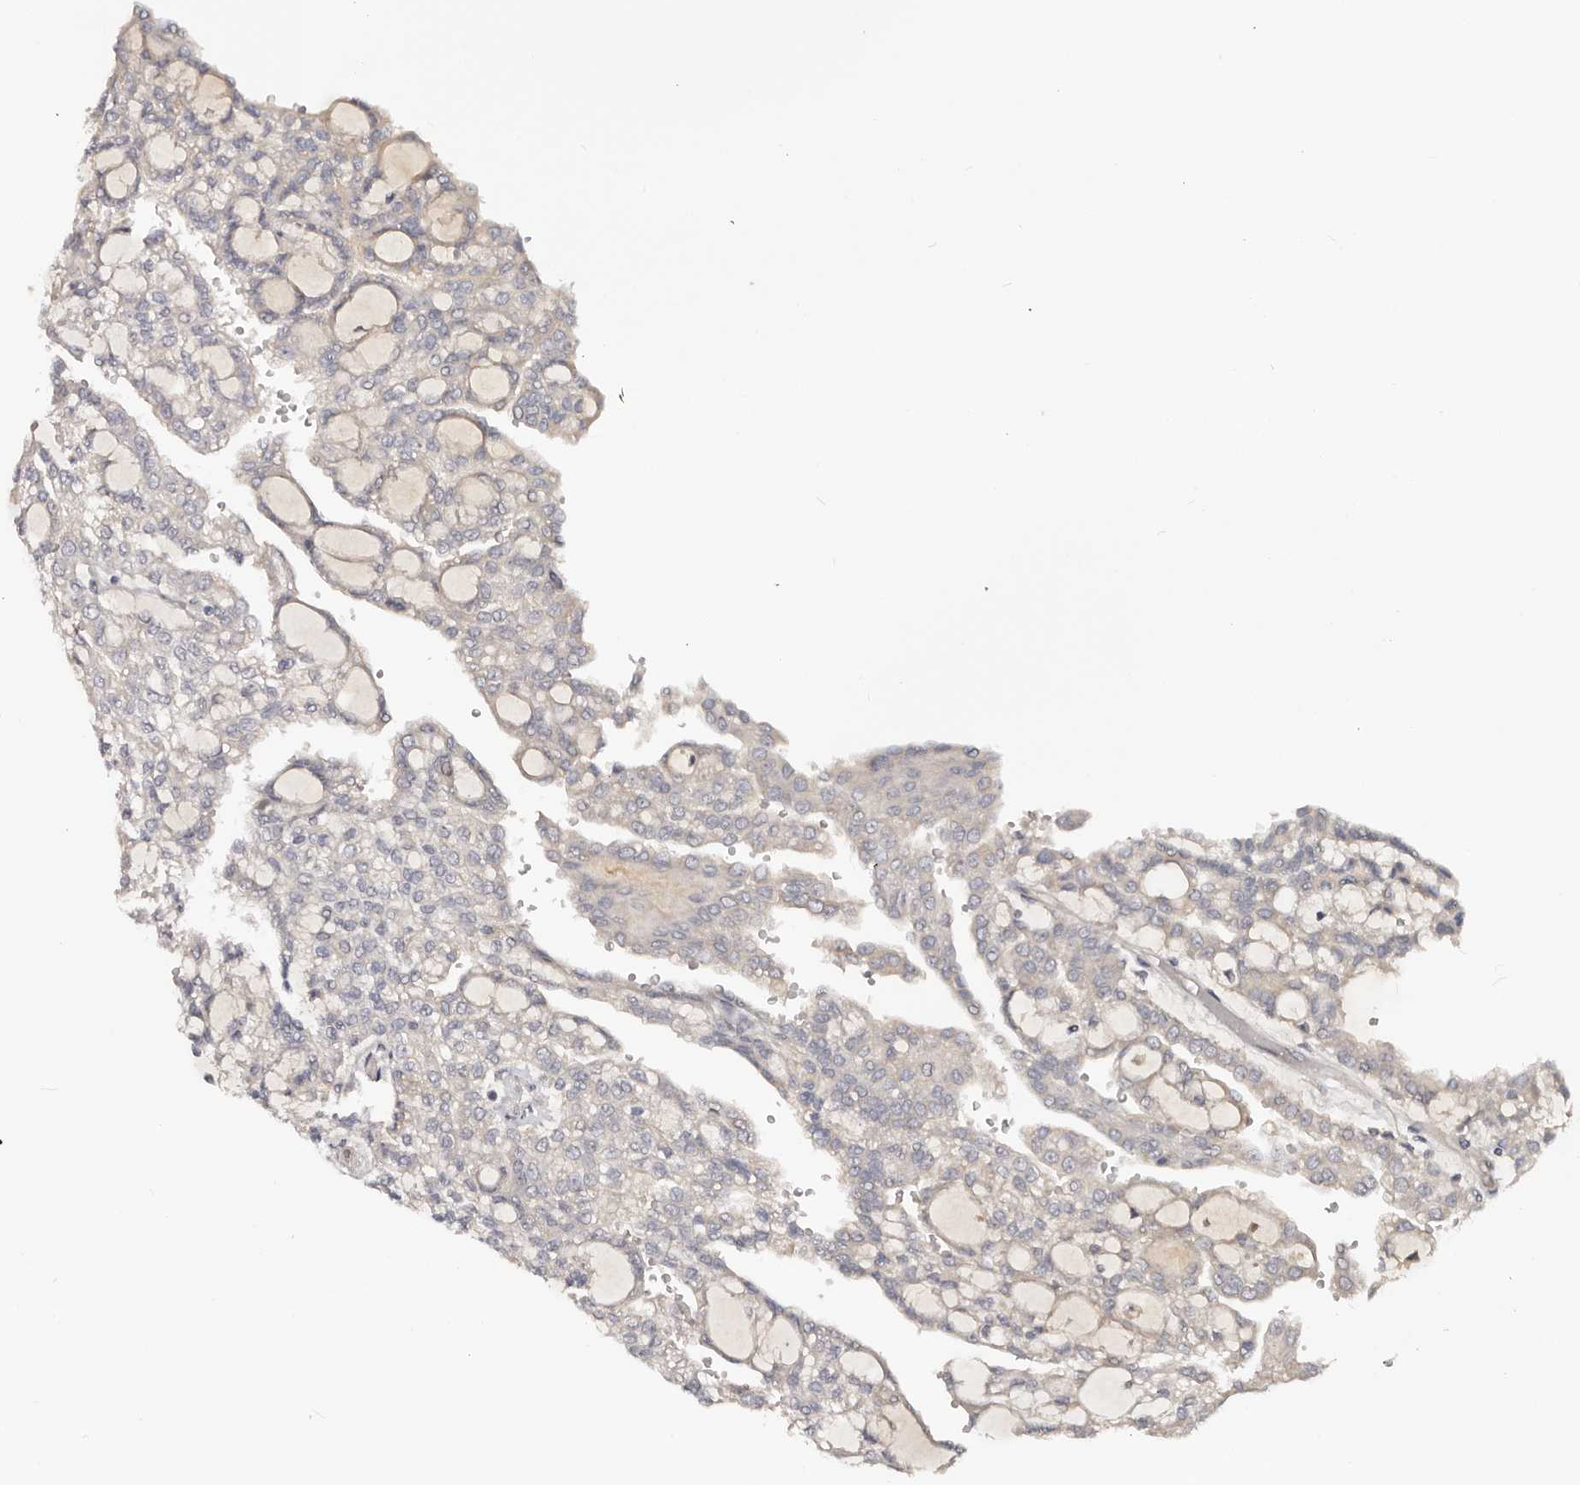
{"staining": {"intensity": "negative", "quantity": "none", "location": "none"}, "tissue": "renal cancer", "cell_type": "Tumor cells", "image_type": "cancer", "snomed": [{"axis": "morphology", "description": "Adenocarcinoma, NOS"}, {"axis": "topography", "description": "Kidney"}], "caption": "IHC image of human renal cancer stained for a protein (brown), which reveals no expression in tumor cells. (DAB immunohistochemistry (IHC), high magnification).", "gene": "CCDC190", "patient": {"sex": "male", "age": 63}}